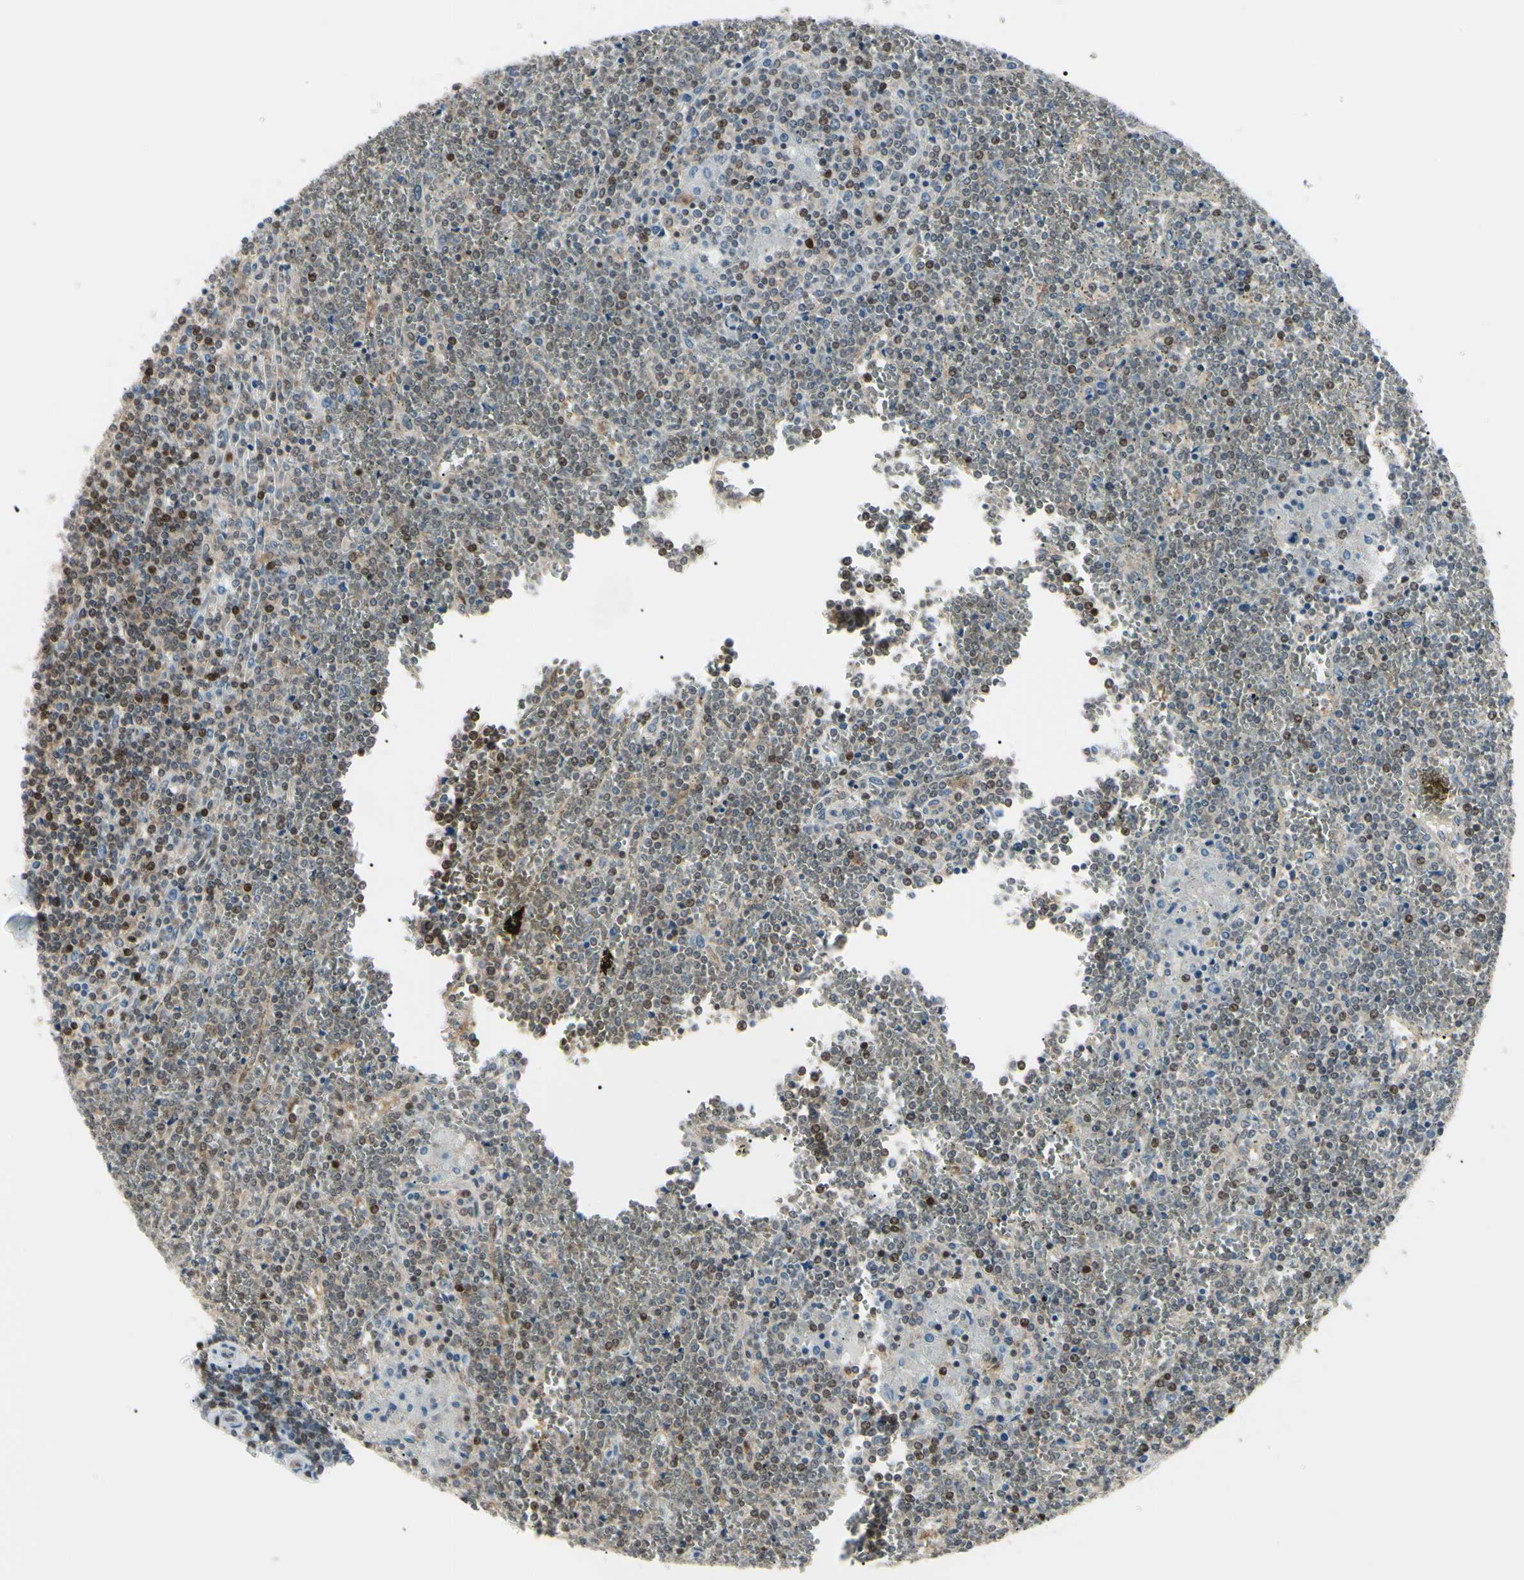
{"staining": {"intensity": "moderate", "quantity": "<25%", "location": "nuclear"}, "tissue": "lymphoma", "cell_type": "Tumor cells", "image_type": "cancer", "snomed": [{"axis": "morphology", "description": "Malignant lymphoma, non-Hodgkin's type, Low grade"}, {"axis": "topography", "description": "Spleen"}], "caption": "Lymphoma stained for a protein (brown) demonstrates moderate nuclear positive staining in approximately <25% of tumor cells.", "gene": "PGK1", "patient": {"sex": "female", "age": 19}}